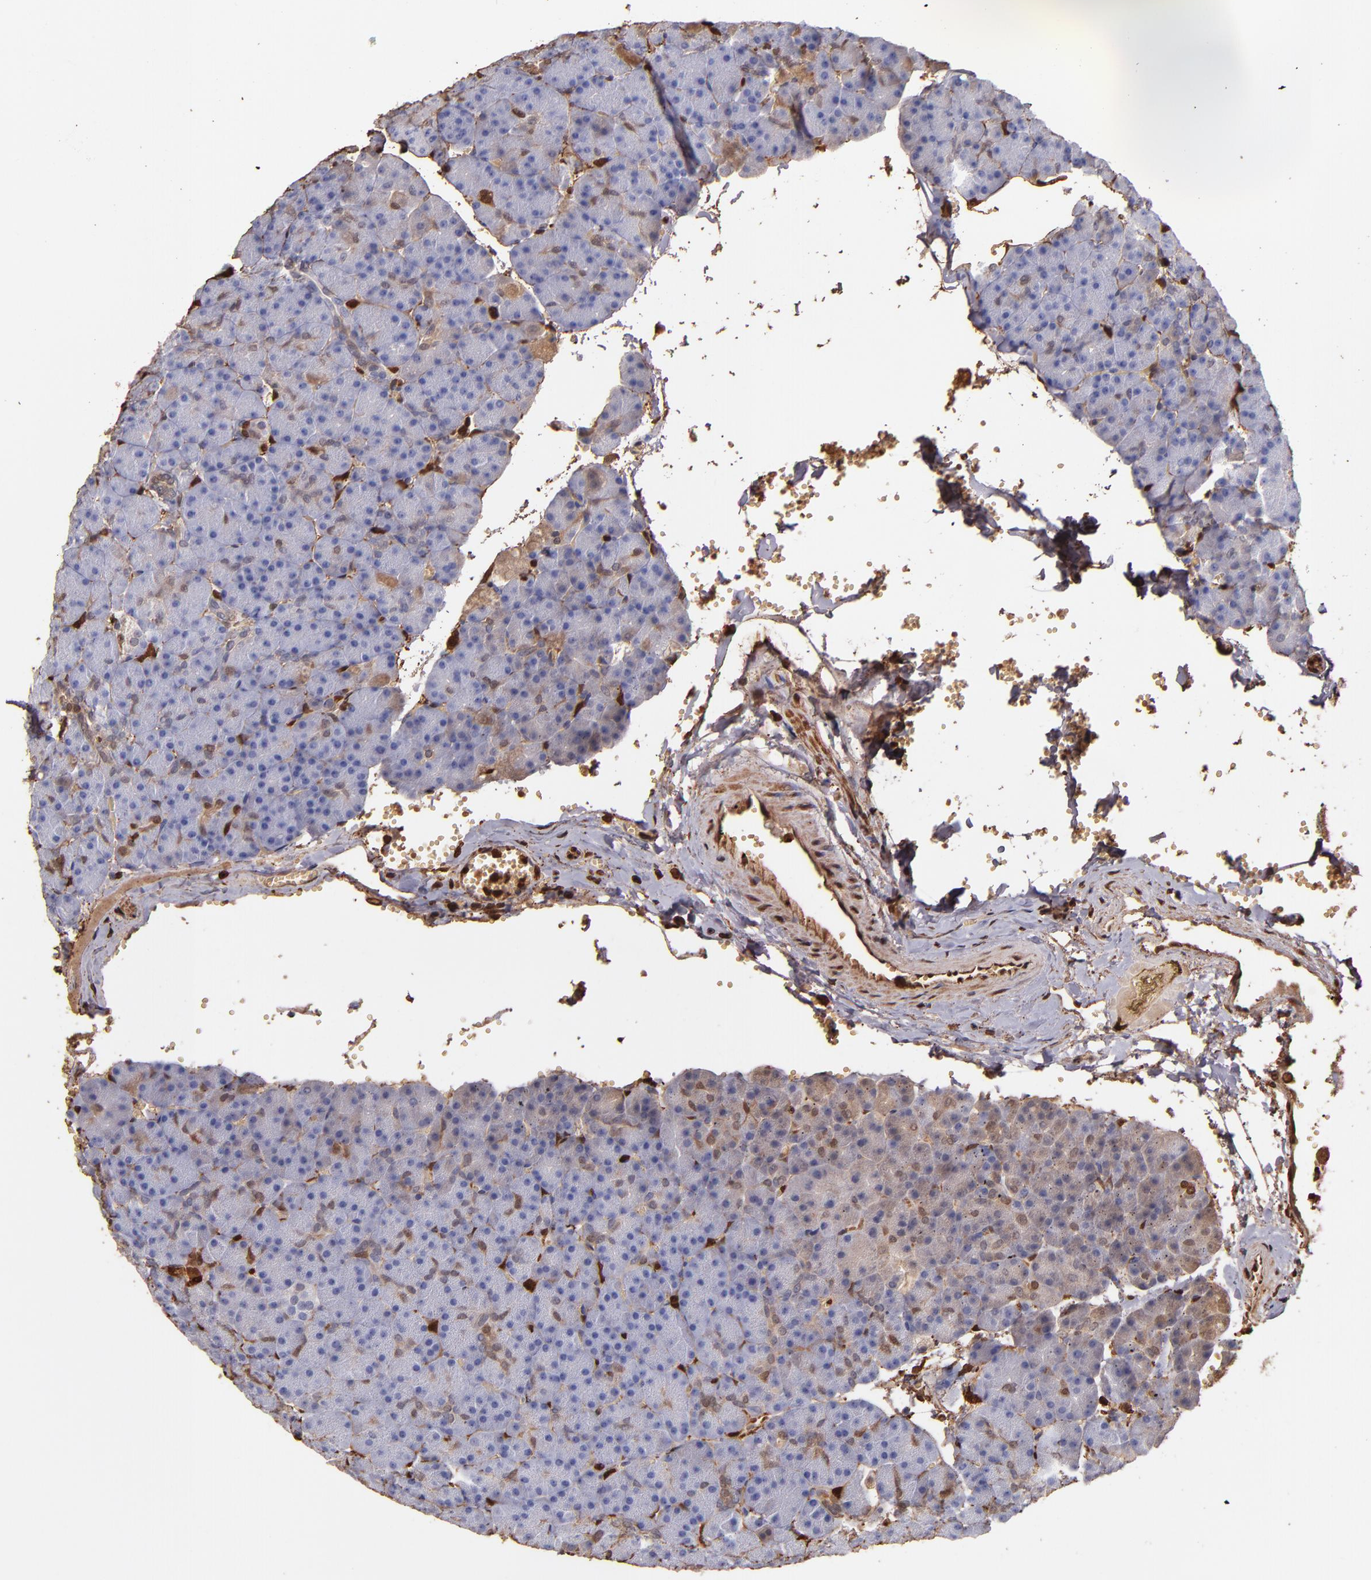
{"staining": {"intensity": "moderate", "quantity": "<25%", "location": "cytoplasmic/membranous"}, "tissue": "pancreas", "cell_type": "Exocrine glandular cells", "image_type": "normal", "snomed": [{"axis": "morphology", "description": "Normal tissue, NOS"}, {"axis": "topography", "description": "Pancreas"}], "caption": "The micrograph reveals staining of normal pancreas, revealing moderate cytoplasmic/membranous protein positivity (brown color) within exocrine glandular cells.", "gene": "S100A6", "patient": {"sex": "female", "age": 35}}